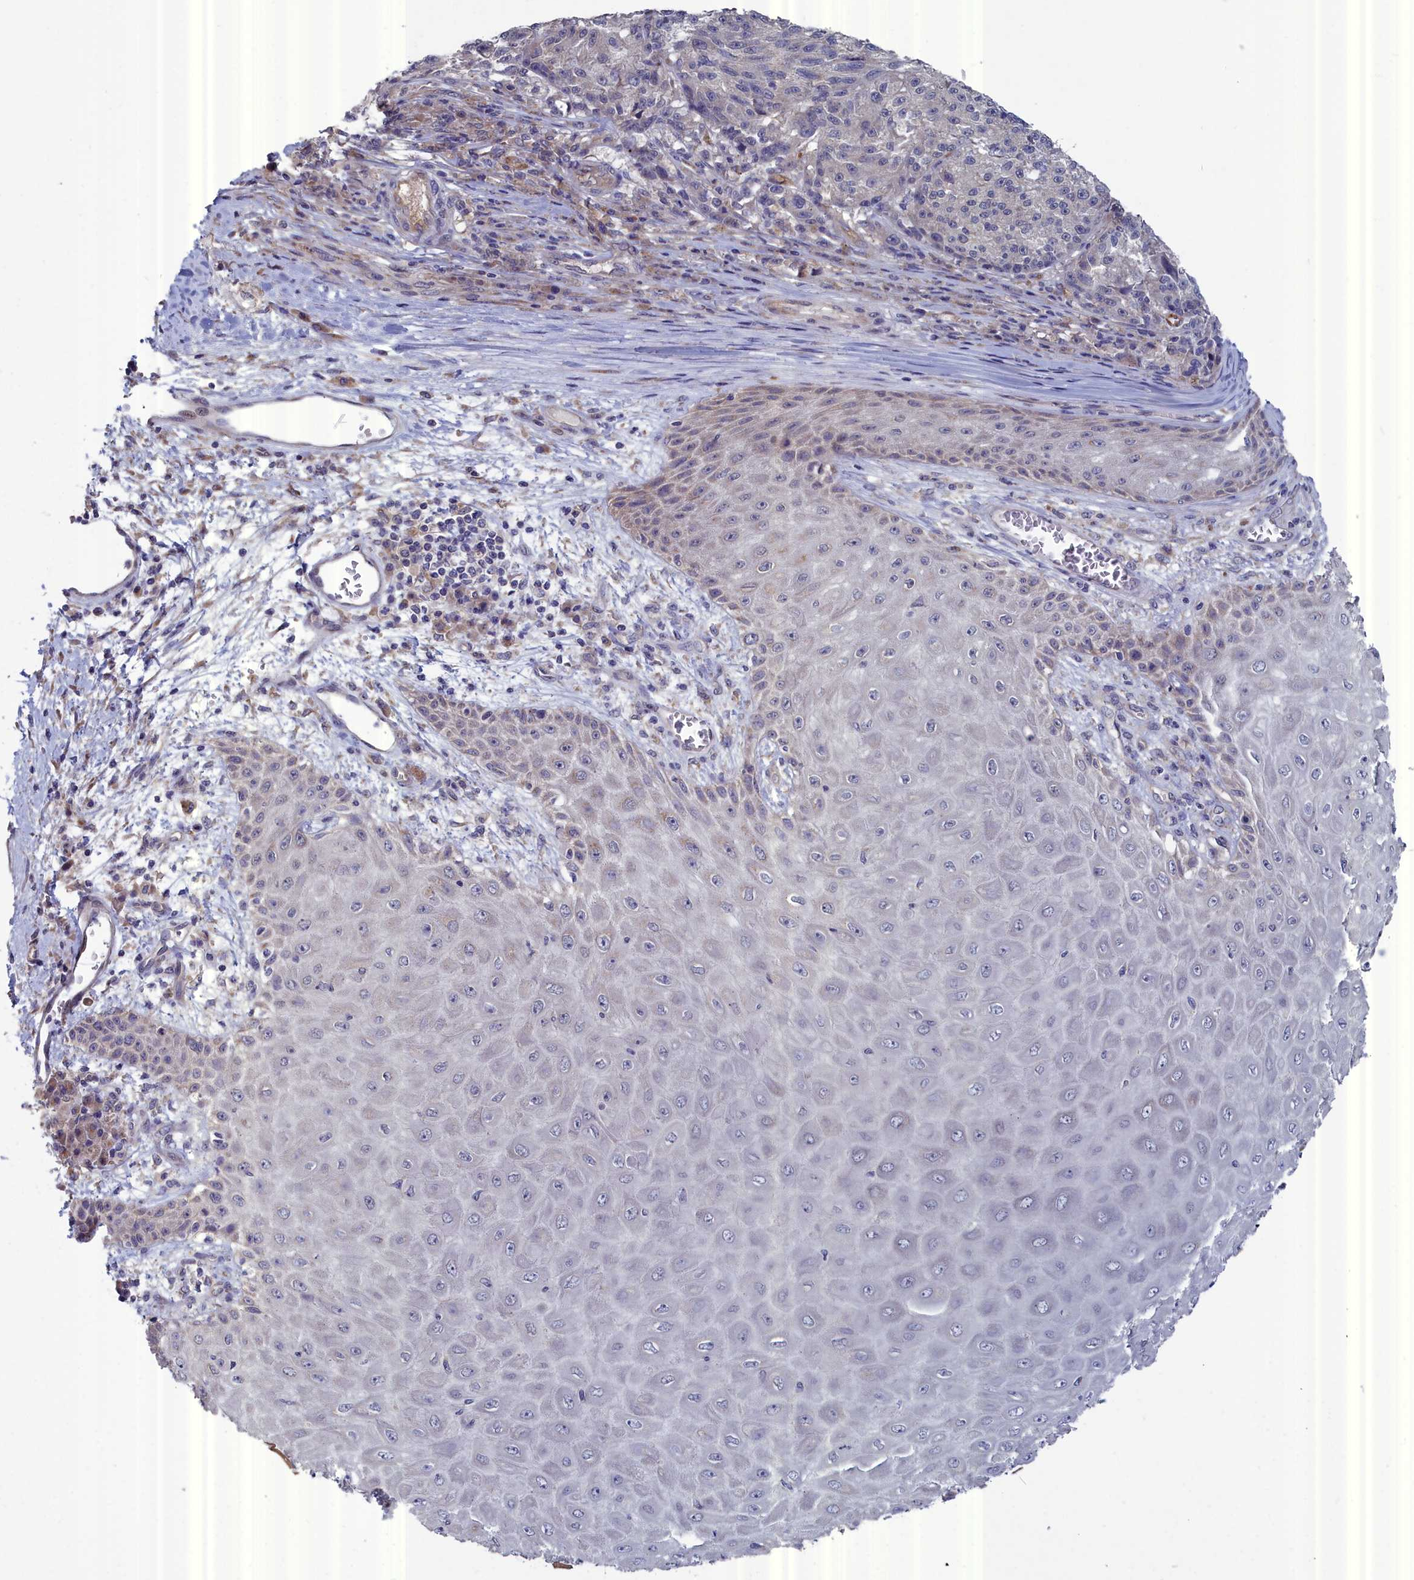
{"staining": {"intensity": "negative", "quantity": "none", "location": "none"}, "tissue": "melanoma", "cell_type": "Tumor cells", "image_type": "cancer", "snomed": [{"axis": "morphology", "description": "Malignant melanoma, NOS"}, {"axis": "topography", "description": "Skin"}], "caption": "A histopathology image of malignant melanoma stained for a protein shows no brown staining in tumor cells.", "gene": "RDX", "patient": {"sex": "male", "age": 53}}